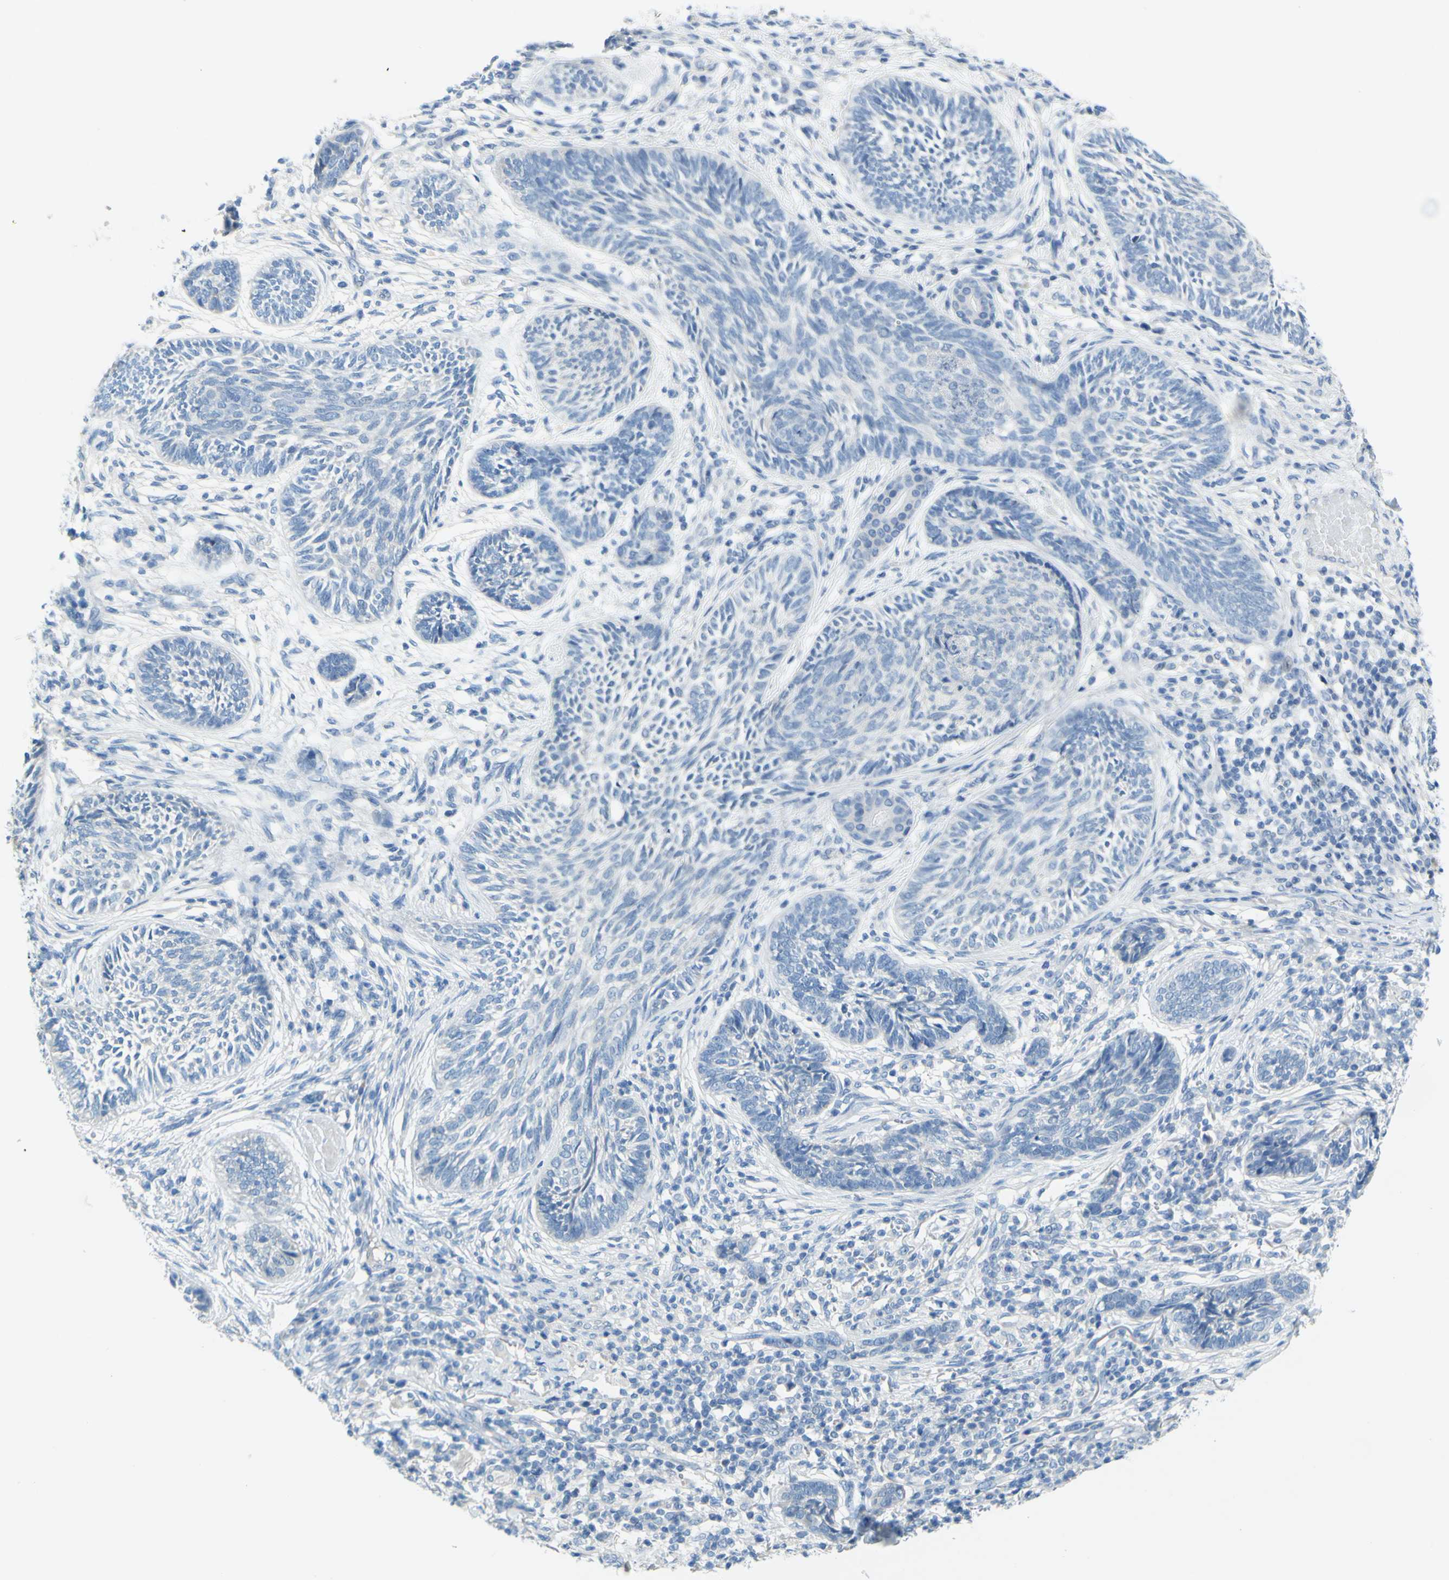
{"staining": {"intensity": "negative", "quantity": "none", "location": "none"}, "tissue": "skin cancer", "cell_type": "Tumor cells", "image_type": "cancer", "snomed": [{"axis": "morphology", "description": "Papilloma, NOS"}, {"axis": "morphology", "description": "Basal cell carcinoma"}, {"axis": "topography", "description": "Skin"}], "caption": "Immunohistochemistry of papilloma (skin) reveals no expression in tumor cells.", "gene": "SLC1A2", "patient": {"sex": "male", "age": 87}}